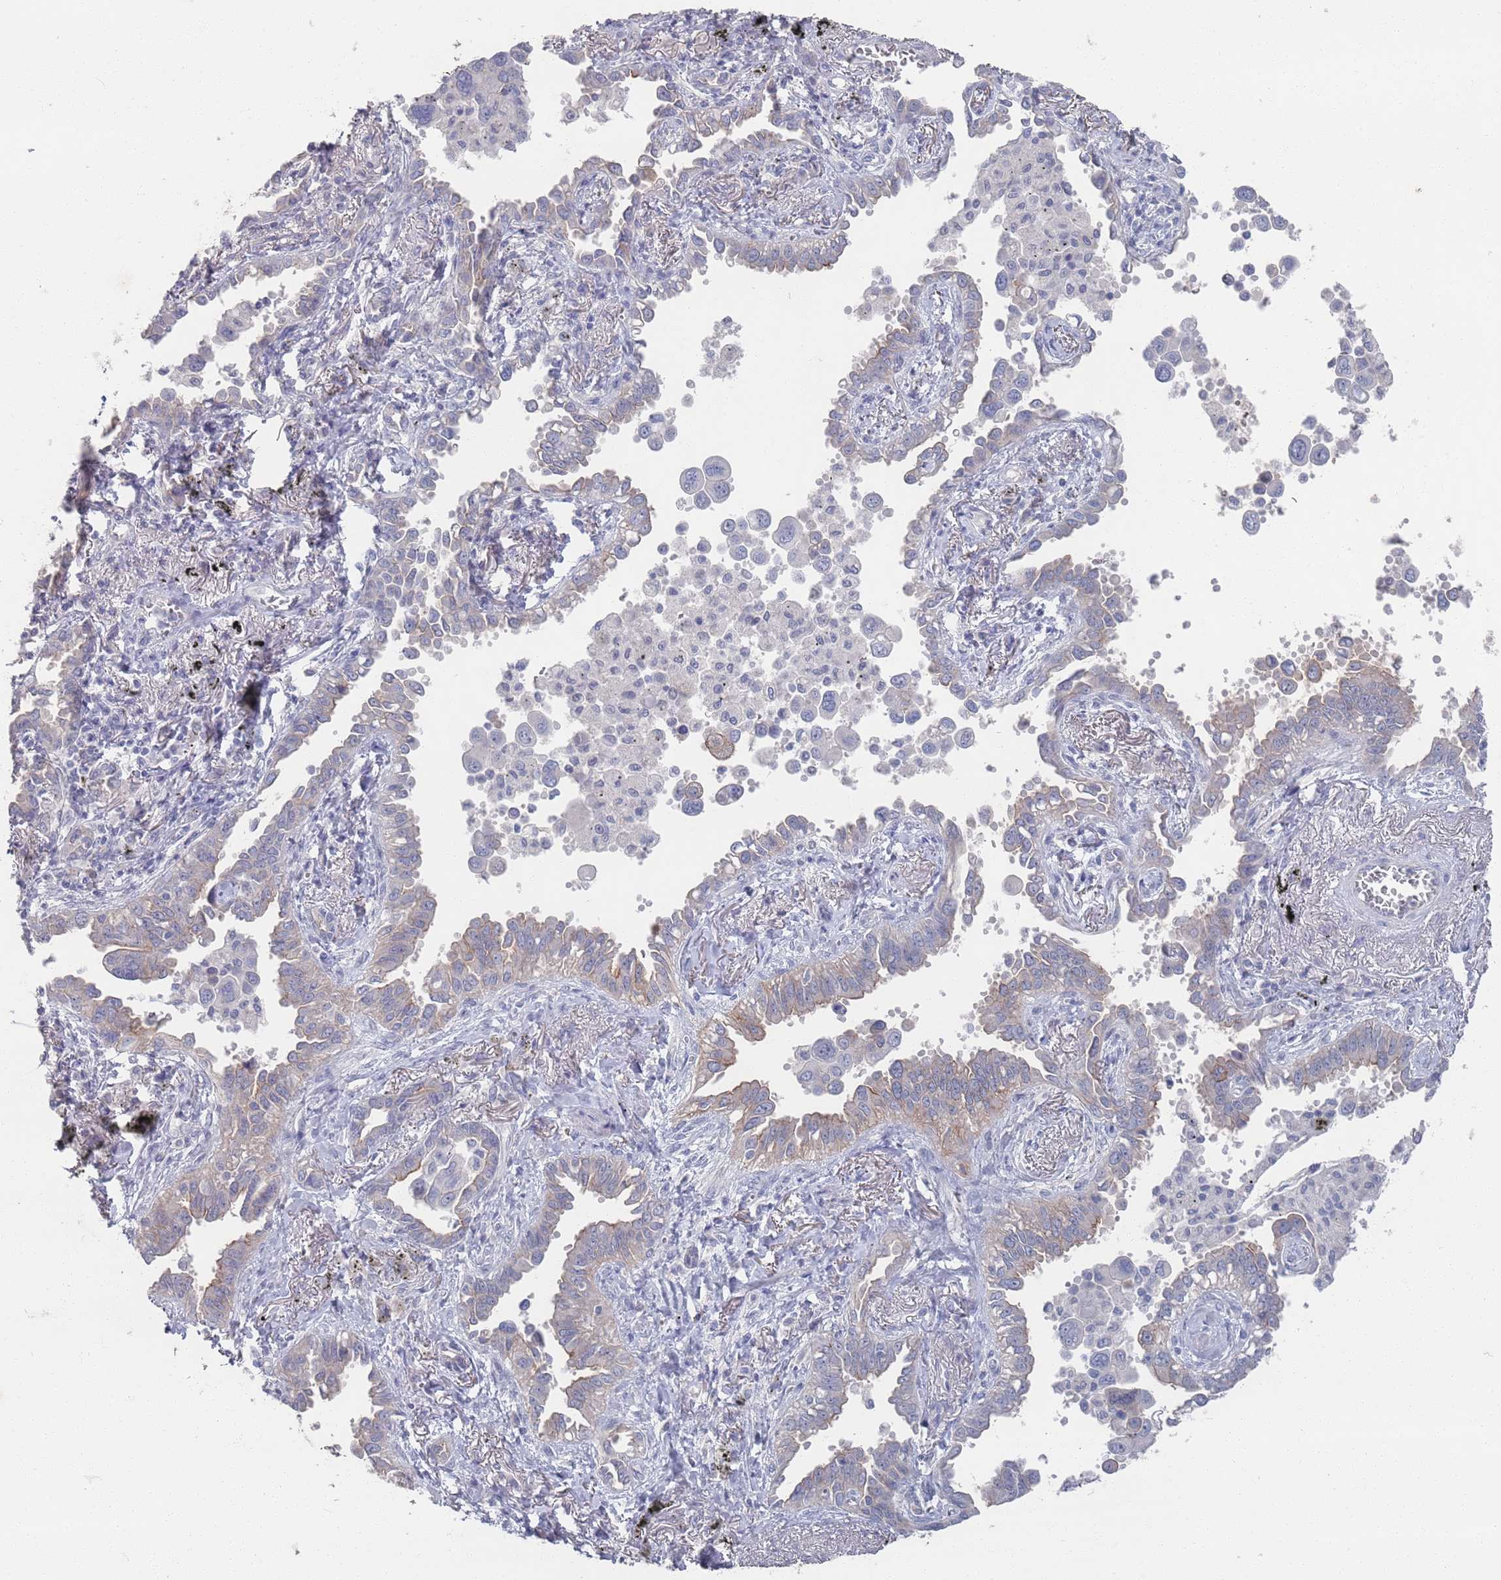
{"staining": {"intensity": "weak", "quantity": "<25%", "location": "cytoplasmic/membranous"}, "tissue": "lung cancer", "cell_type": "Tumor cells", "image_type": "cancer", "snomed": [{"axis": "morphology", "description": "Adenocarcinoma, NOS"}, {"axis": "topography", "description": "Lung"}], "caption": "This is an immunohistochemistry (IHC) image of adenocarcinoma (lung). There is no staining in tumor cells.", "gene": "PROM2", "patient": {"sex": "male", "age": 67}}